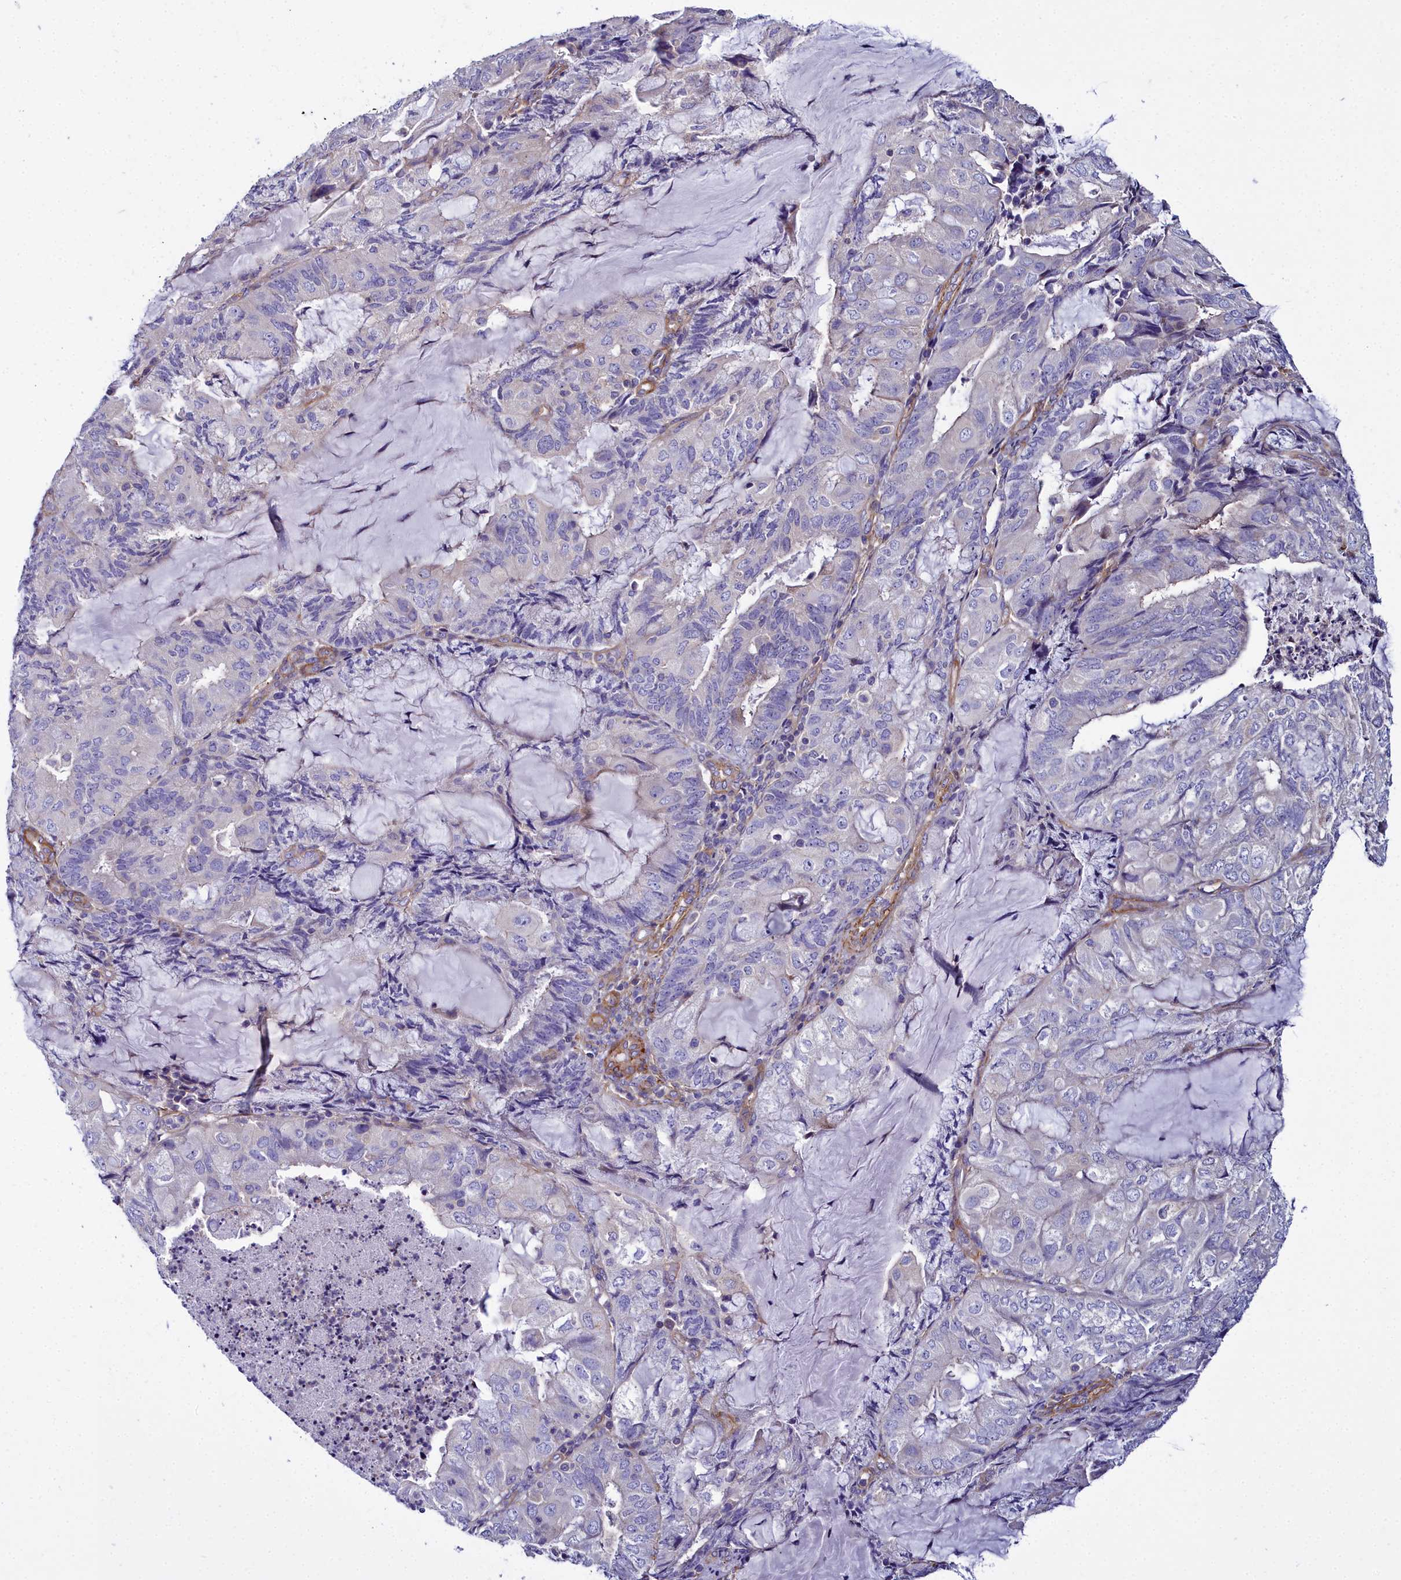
{"staining": {"intensity": "negative", "quantity": "none", "location": "none"}, "tissue": "endometrial cancer", "cell_type": "Tumor cells", "image_type": "cancer", "snomed": [{"axis": "morphology", "description": "Adenocarcinoma, NOS"}, {"axis": "topography", "description": "Endometrium"}], "caption": "Endometrial cancer (adenocarcinoma) was stained to show a protein in brown. There is no significant expression in tumor cells. The staining was performed using DAB to visualize the protein expression in brown, while the nuclei were stained in blue with hematoxylin (Magnification: 20x).", "gene": "FADS3", "patient": {"sex": "female", "age": 81}}